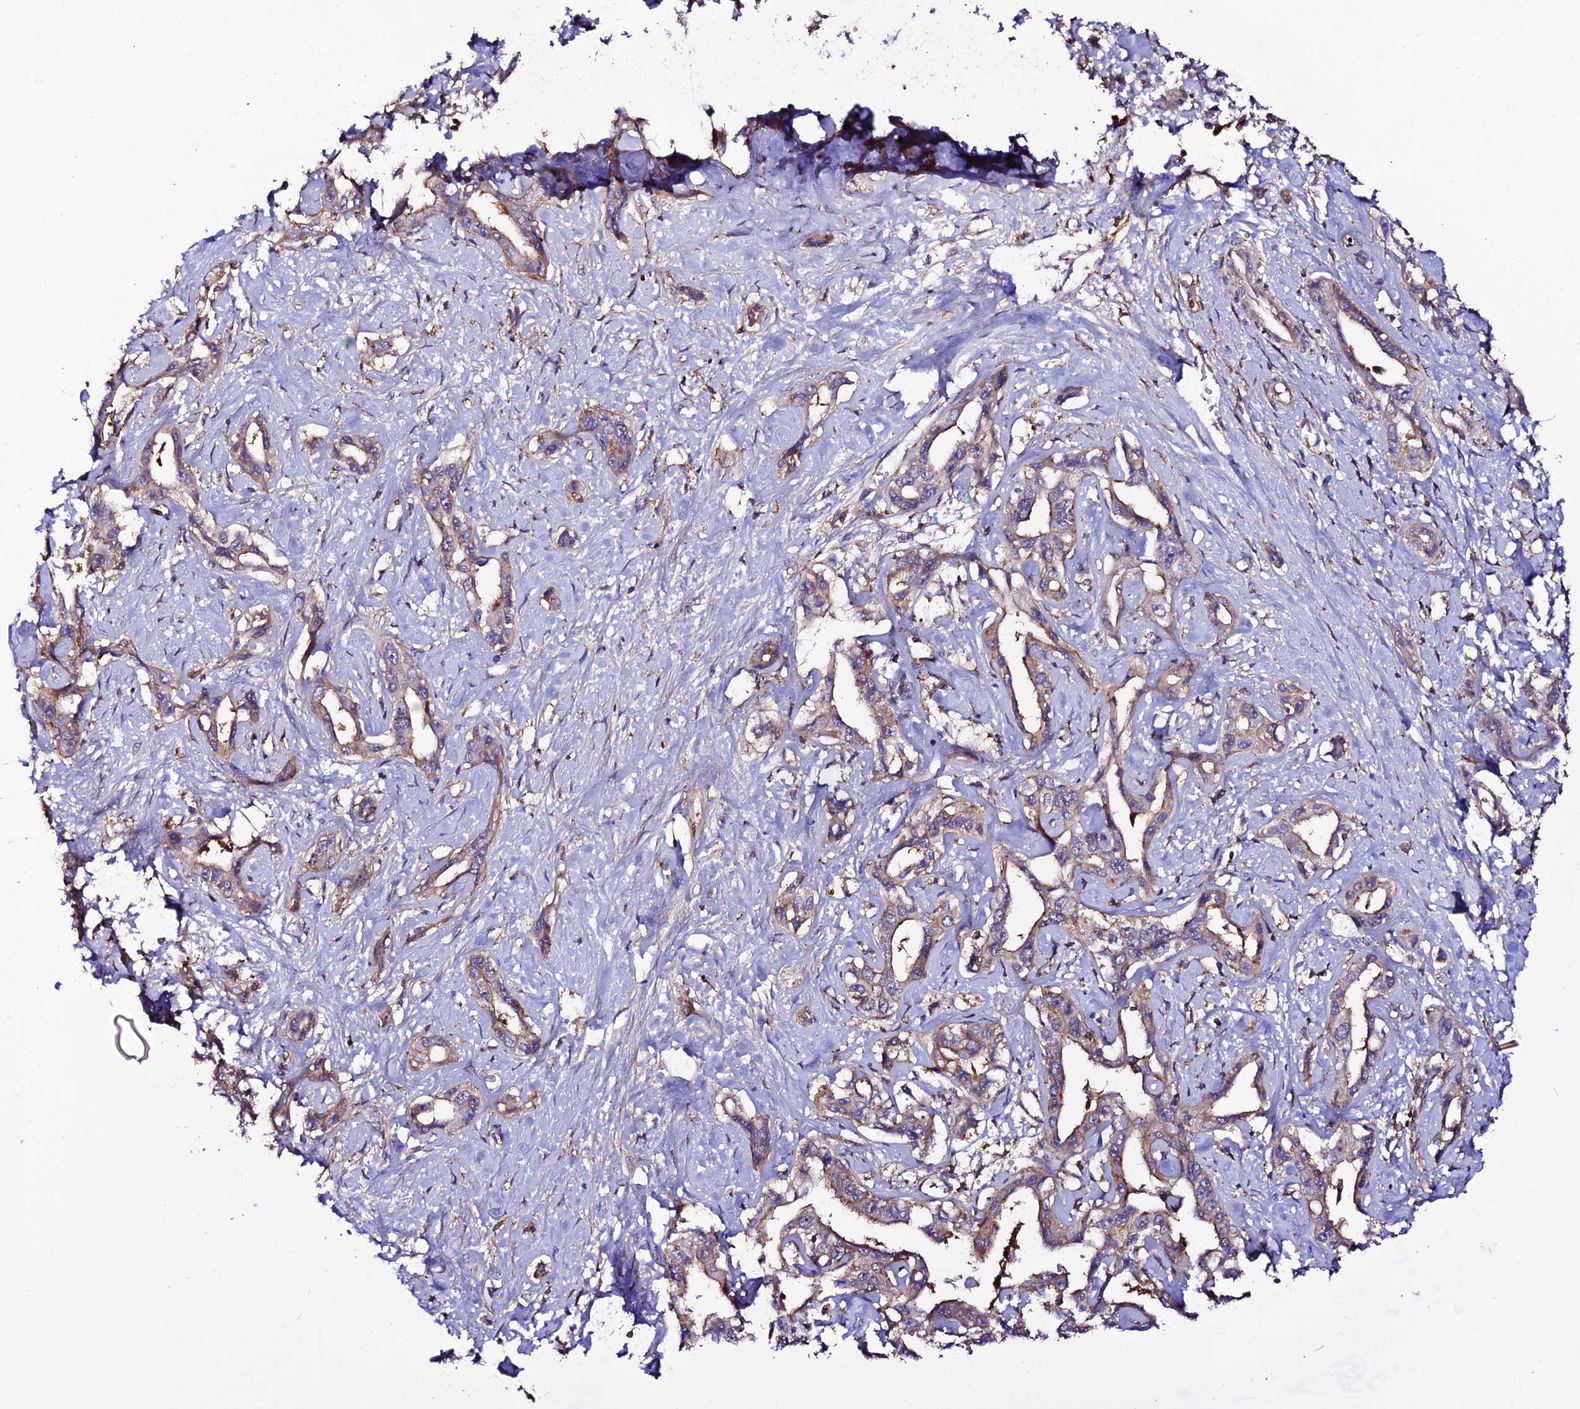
{"staining": {"intensity": "moderate", "quantity": "<25%", "location": "cytoplasmic/membranous"}, "tissue": "liver cancer", "cell_type": "Tumor cells", "image_type": "cancer", "snomed": [{"axis": "morphology", "description": "Cholangiocarcinoma"}, {"axis": "topography", "description": "Liver"}], "caption": "Immunohistochemical staining of human liver cholangiocarcinoma demonstrates low levels of moderate cytoplasmic/membranous staining in approximately <25% of tumor cells.", "gene": "USP17L15", "patient": {"sex": "male", "age": 59}}